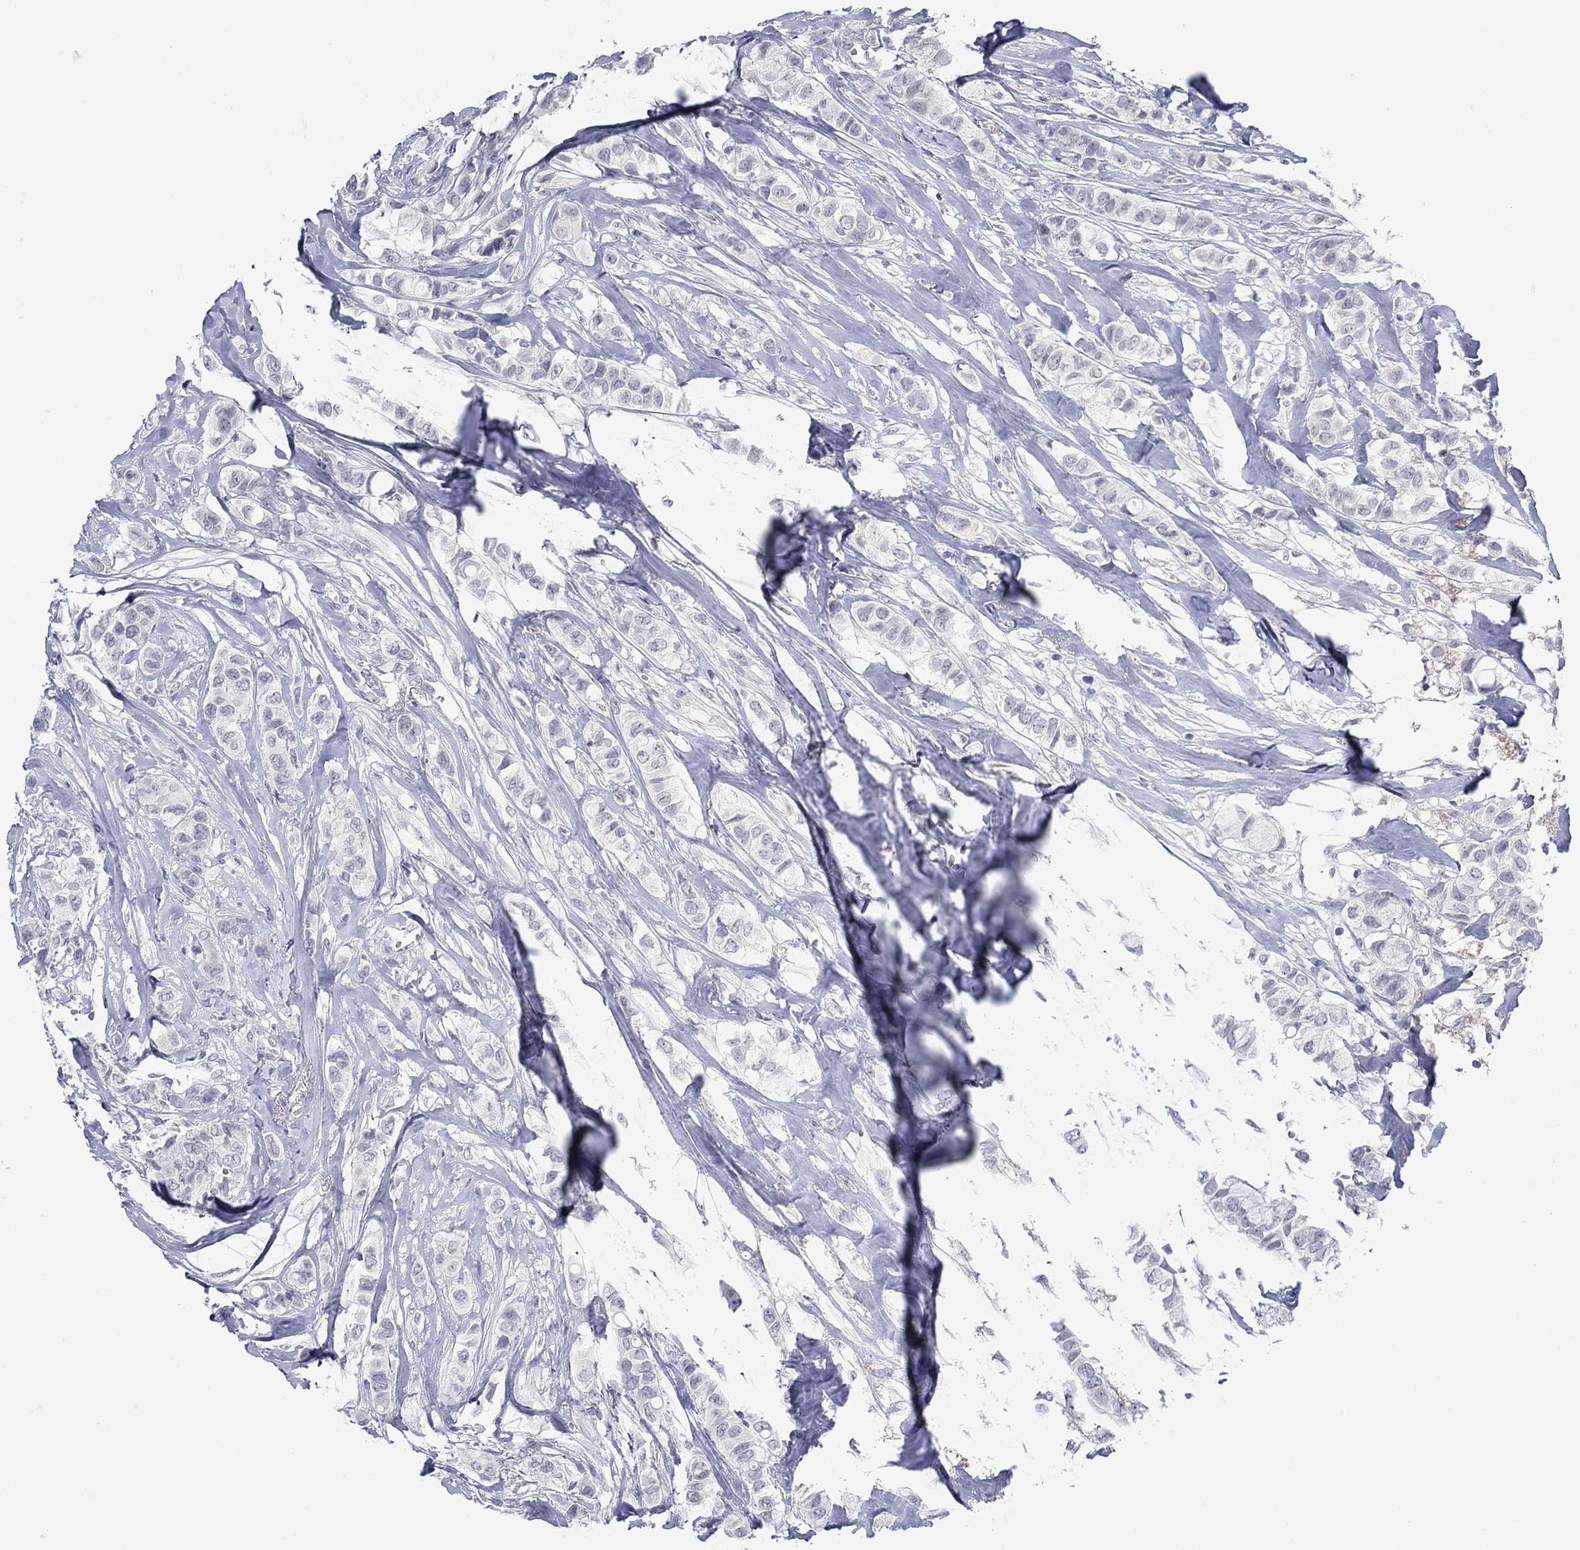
{"staining": {"intensity": "negative", "quantity": "none", "location": "none"}, "tissue": "breast cancer", "cell_type": "Tumor cells", "image_type": "cancer", "snomed": [{"axis": "morphology", "description": "Duct carcinoma"}, {"axis": "topography", "description": "Breast"}], "caption": "Immunohistochemistry (IHC) histopathology image of neoplastic tissue: human breast cancer stained with DAB shows no significant protein expression in tumor cells.", "gene": "NSMF", "patient": {"sex": "female", "age": 85}}